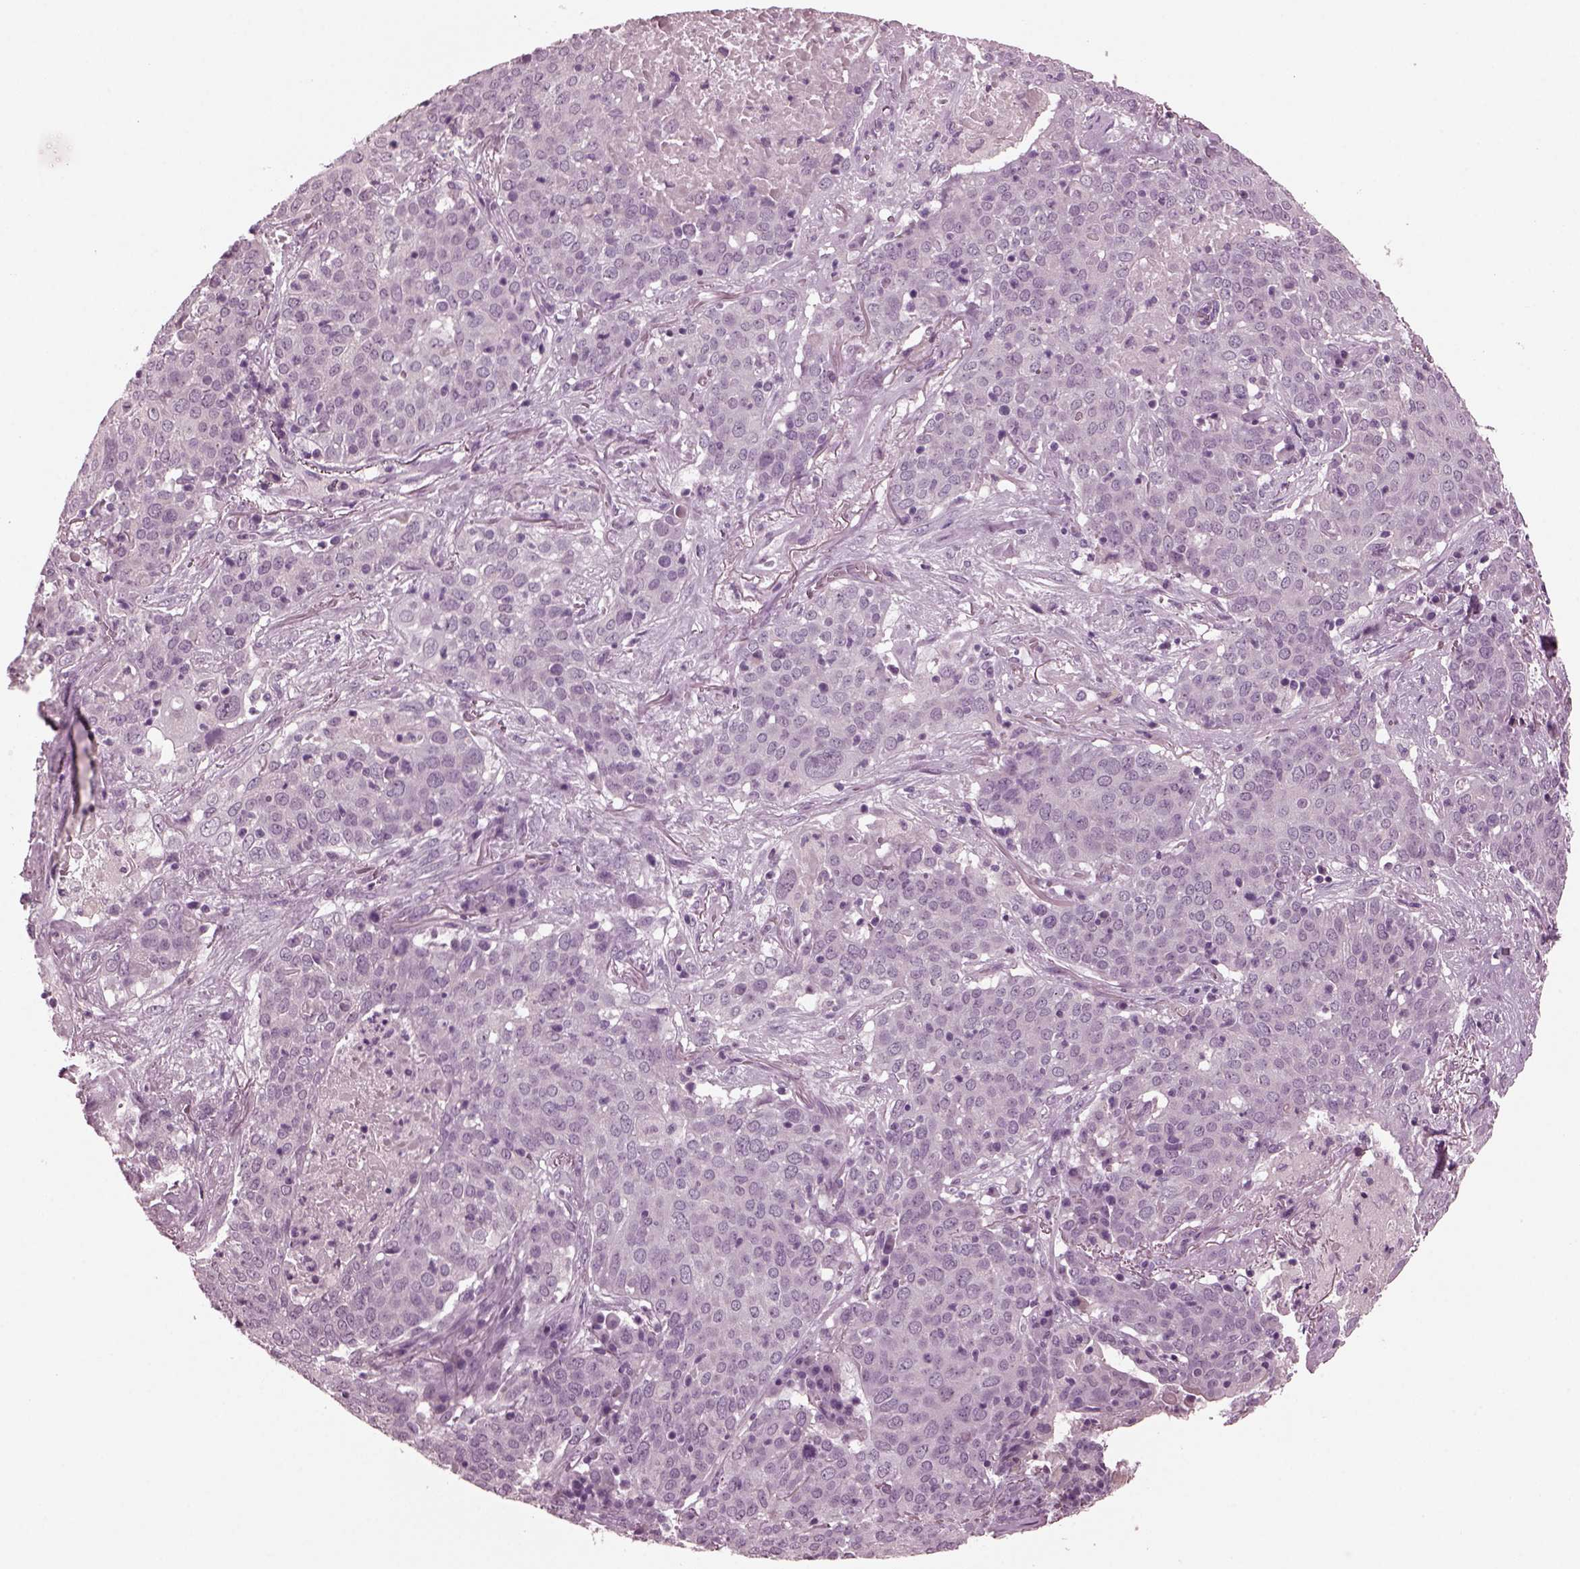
{"staining": {"intensity": "negative", "quantity": "none", "location": "none"}, "tissue": "lung cancer", "cell_type": "Tumor cells", "image_type": "cancer", "snomed": [{"axis": "morphology", "description": "Squamous cell carcinoma, NOS"}, {"axis": "topography", "description": "Lung"}], "caption": "This micrograph is of lung squamous cell carcinoma stained with immunohistochemistry (IHC) to label a protein in brown with the nuclei are counter-stained blue. There is no staining in tumor cells.", "gene": "MIB2", "patient": {"sex": "male", "age": 82}}